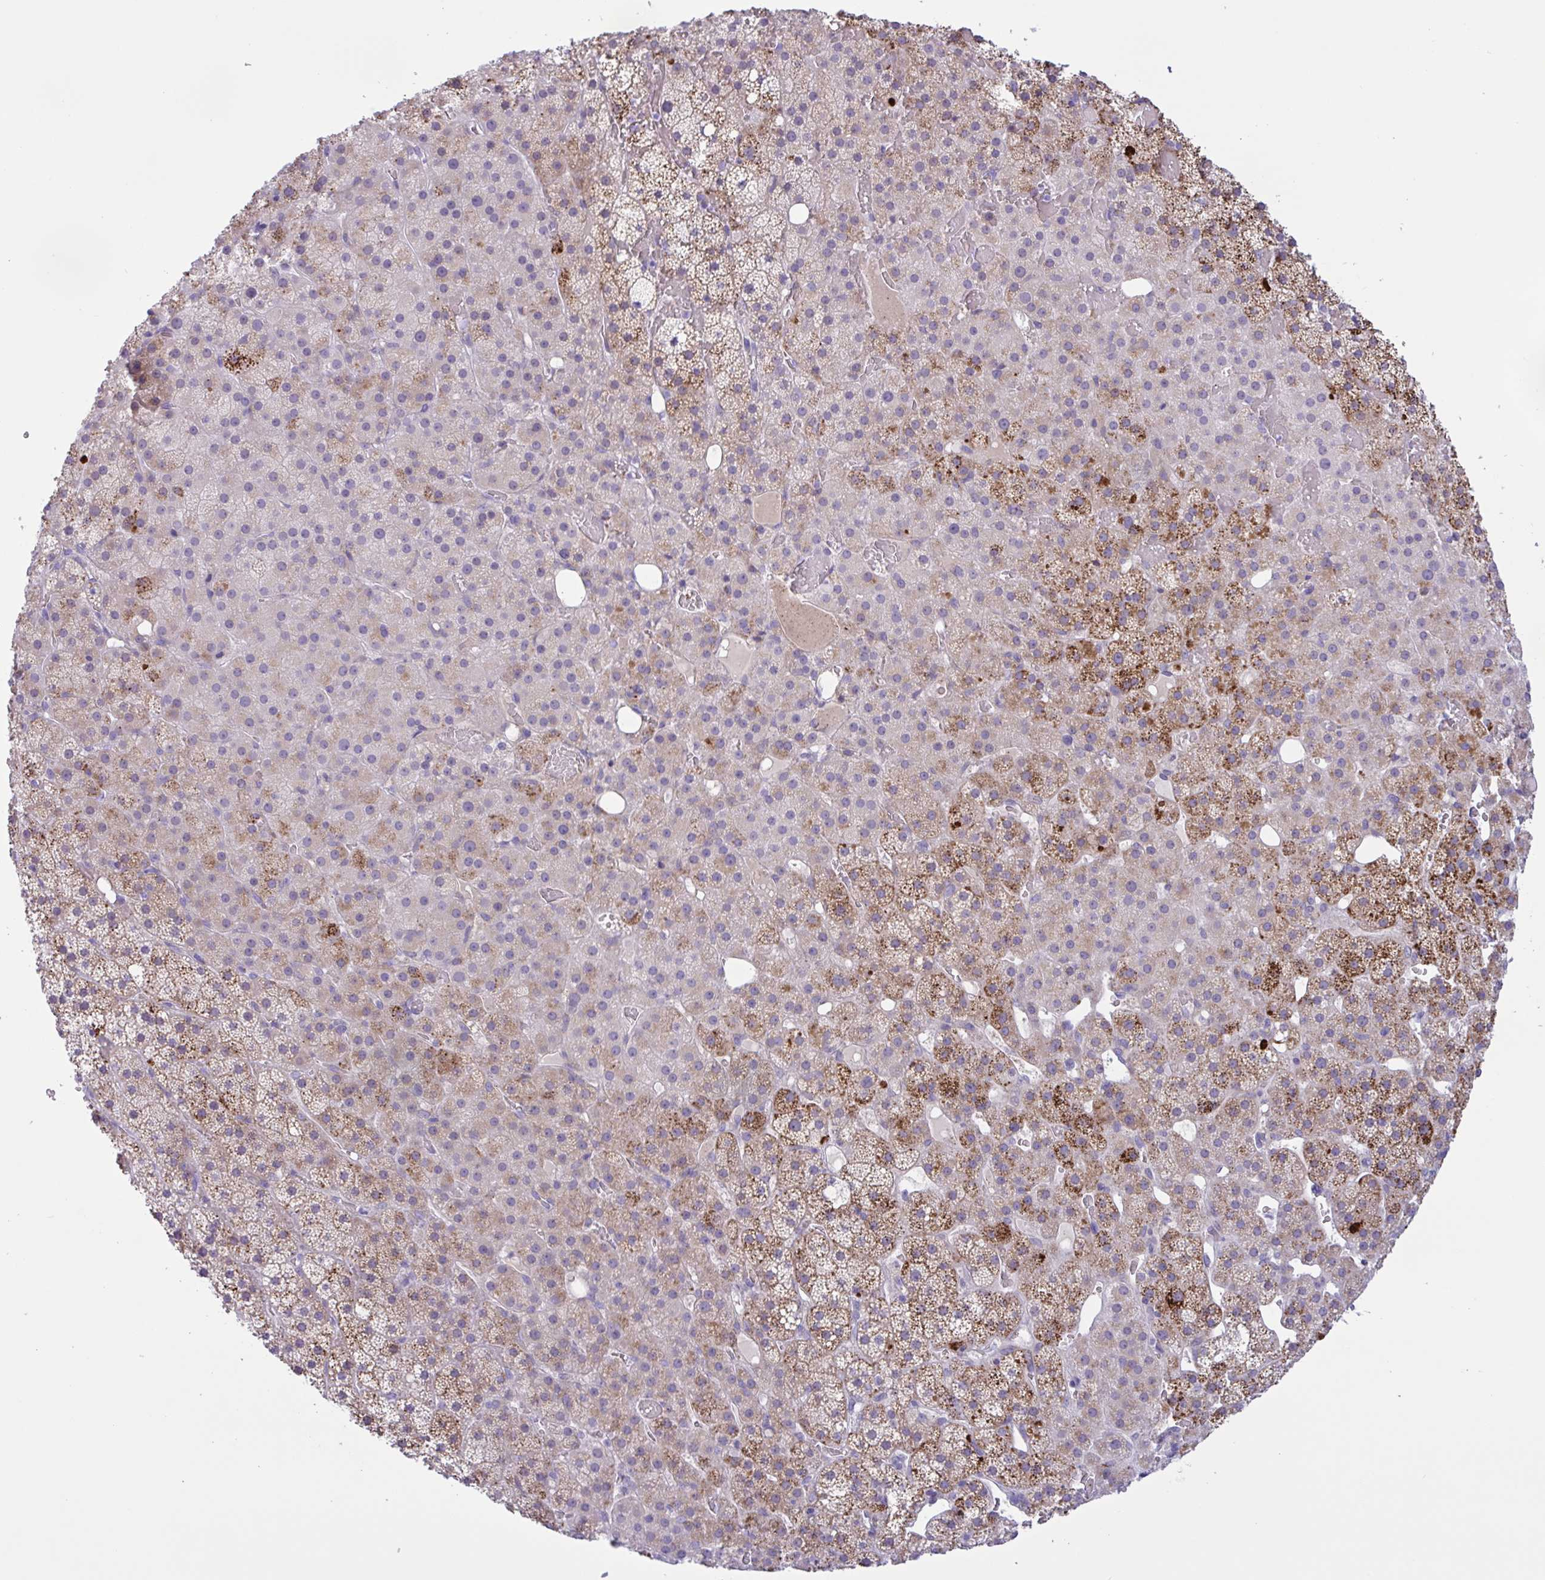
{"staining": {"intensity": "strong", "quantity": "25%-75%", "location": "cytoplasmic/membranous"}, "tissue": "adrenal gland", "cell_type": "Glandular cells", "image_type": "normal", "snomed": [{"axis": "morphology", "description": "Normal tissue, NOS"}, {"axis": "topography", "description": "Adrenal gland"}], "caption": "Immunohistochemistry (IHC) micrograph of benign adrenal gland: human adrenal gland stained using IHC exhibits high levels of strong protein expression localized specifically in the cytoplasmic/membranous of glandular cells, appearing as a cytoplasmic/membranous brown color.", "gene": "SREBF1", "patient": {"sex": "male", "age": 53}}